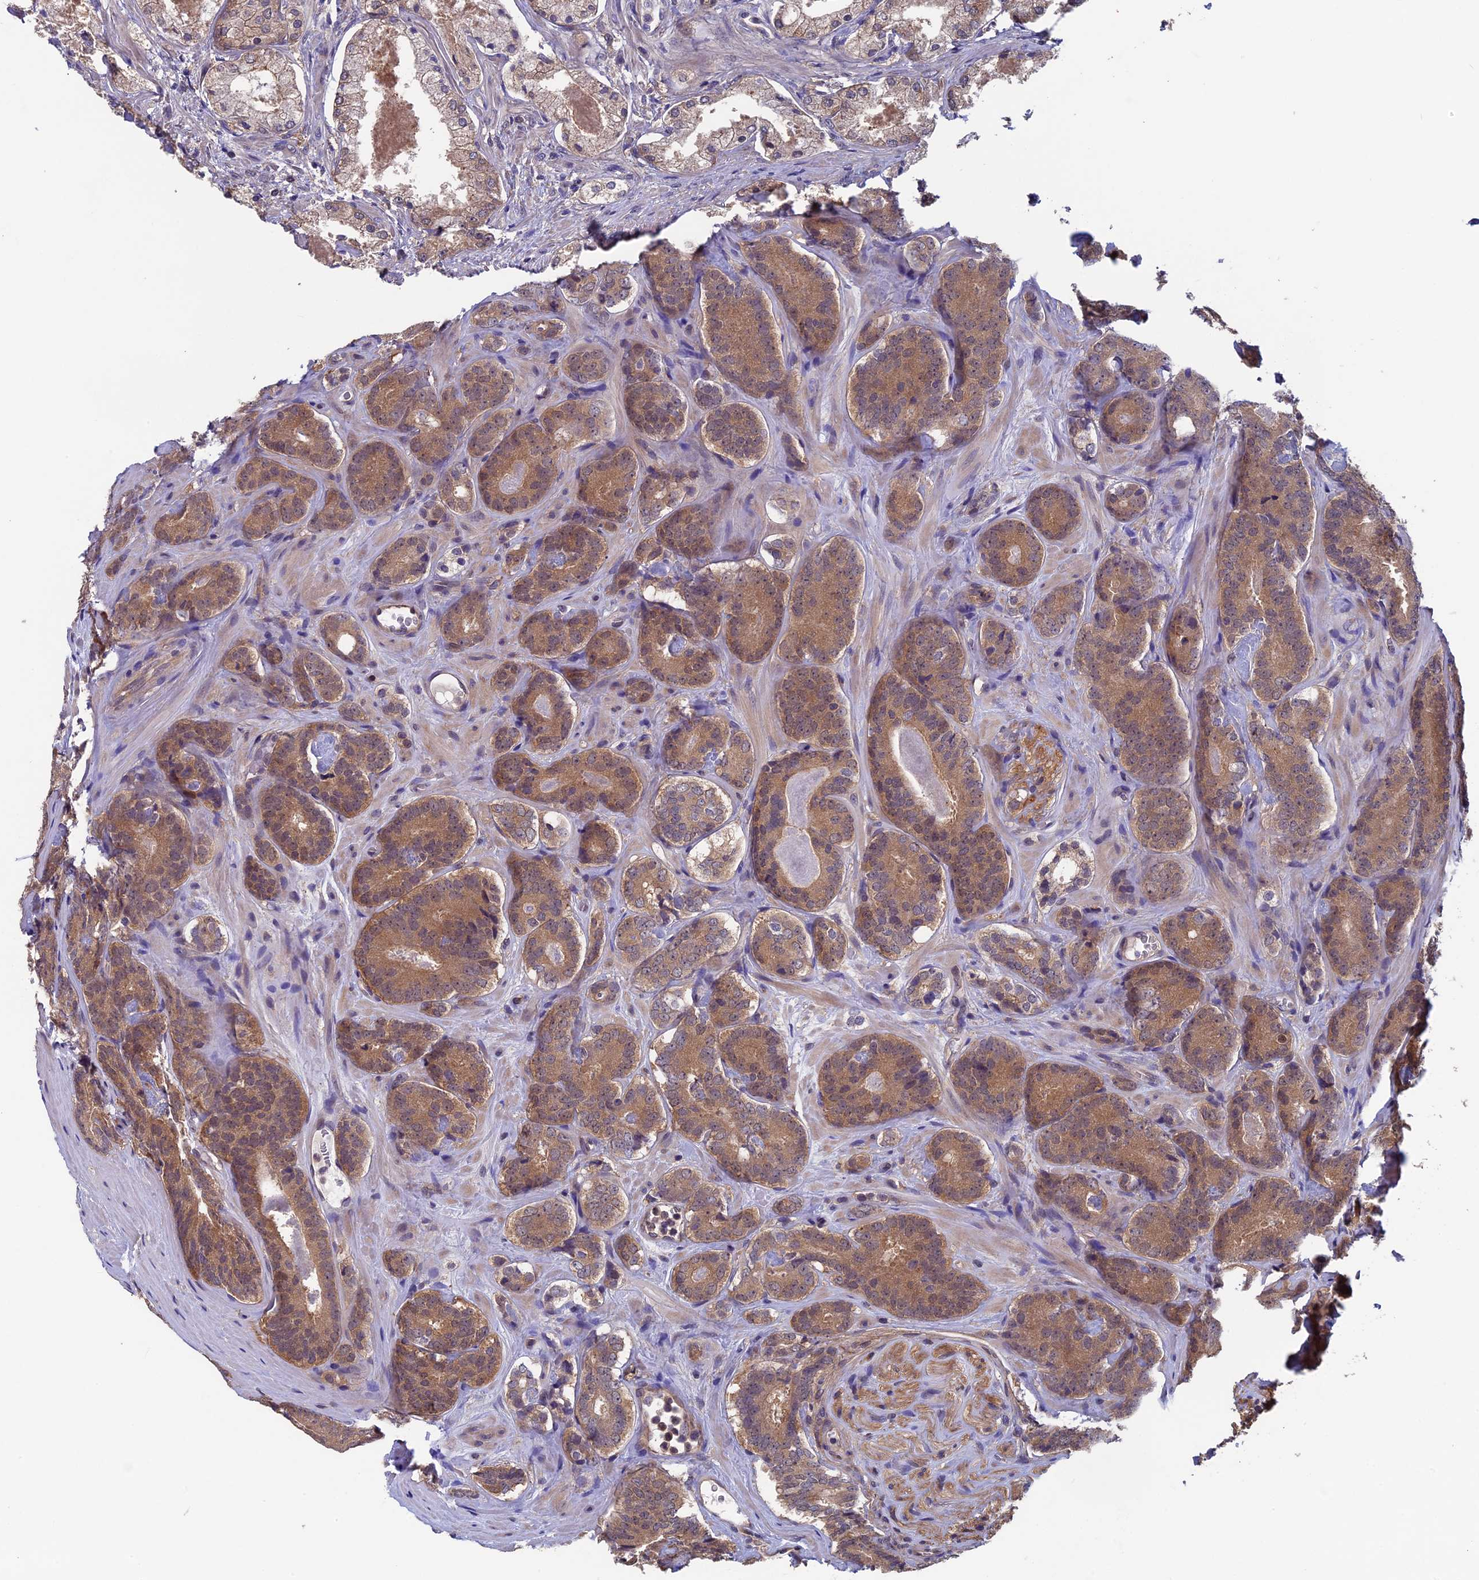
{"staining": {"intensity": "moderate", "quantity": ">75%", "location": "cytoplasmic/membranous"}, "tissue": "prostate cancer", "cell_type": "Tumor cells", "image_type": "cancer", "snomed": [{"axis": "morphology", "description": "Adenocarcinoma, High grade"}, {"axis": "topography", "description": "Prostate"}], "caption": "A photomicrograph of adenocarcinoma (high-grade) (prostate) stained for a protein demonstrates moderate cytoplasmic/membranous brown staining in tumor cells. (Brightfield microscopy of DAB IHC at high magnification).", "gene": "LCMT1", "patient": {"sex": "male", "age": 63}}